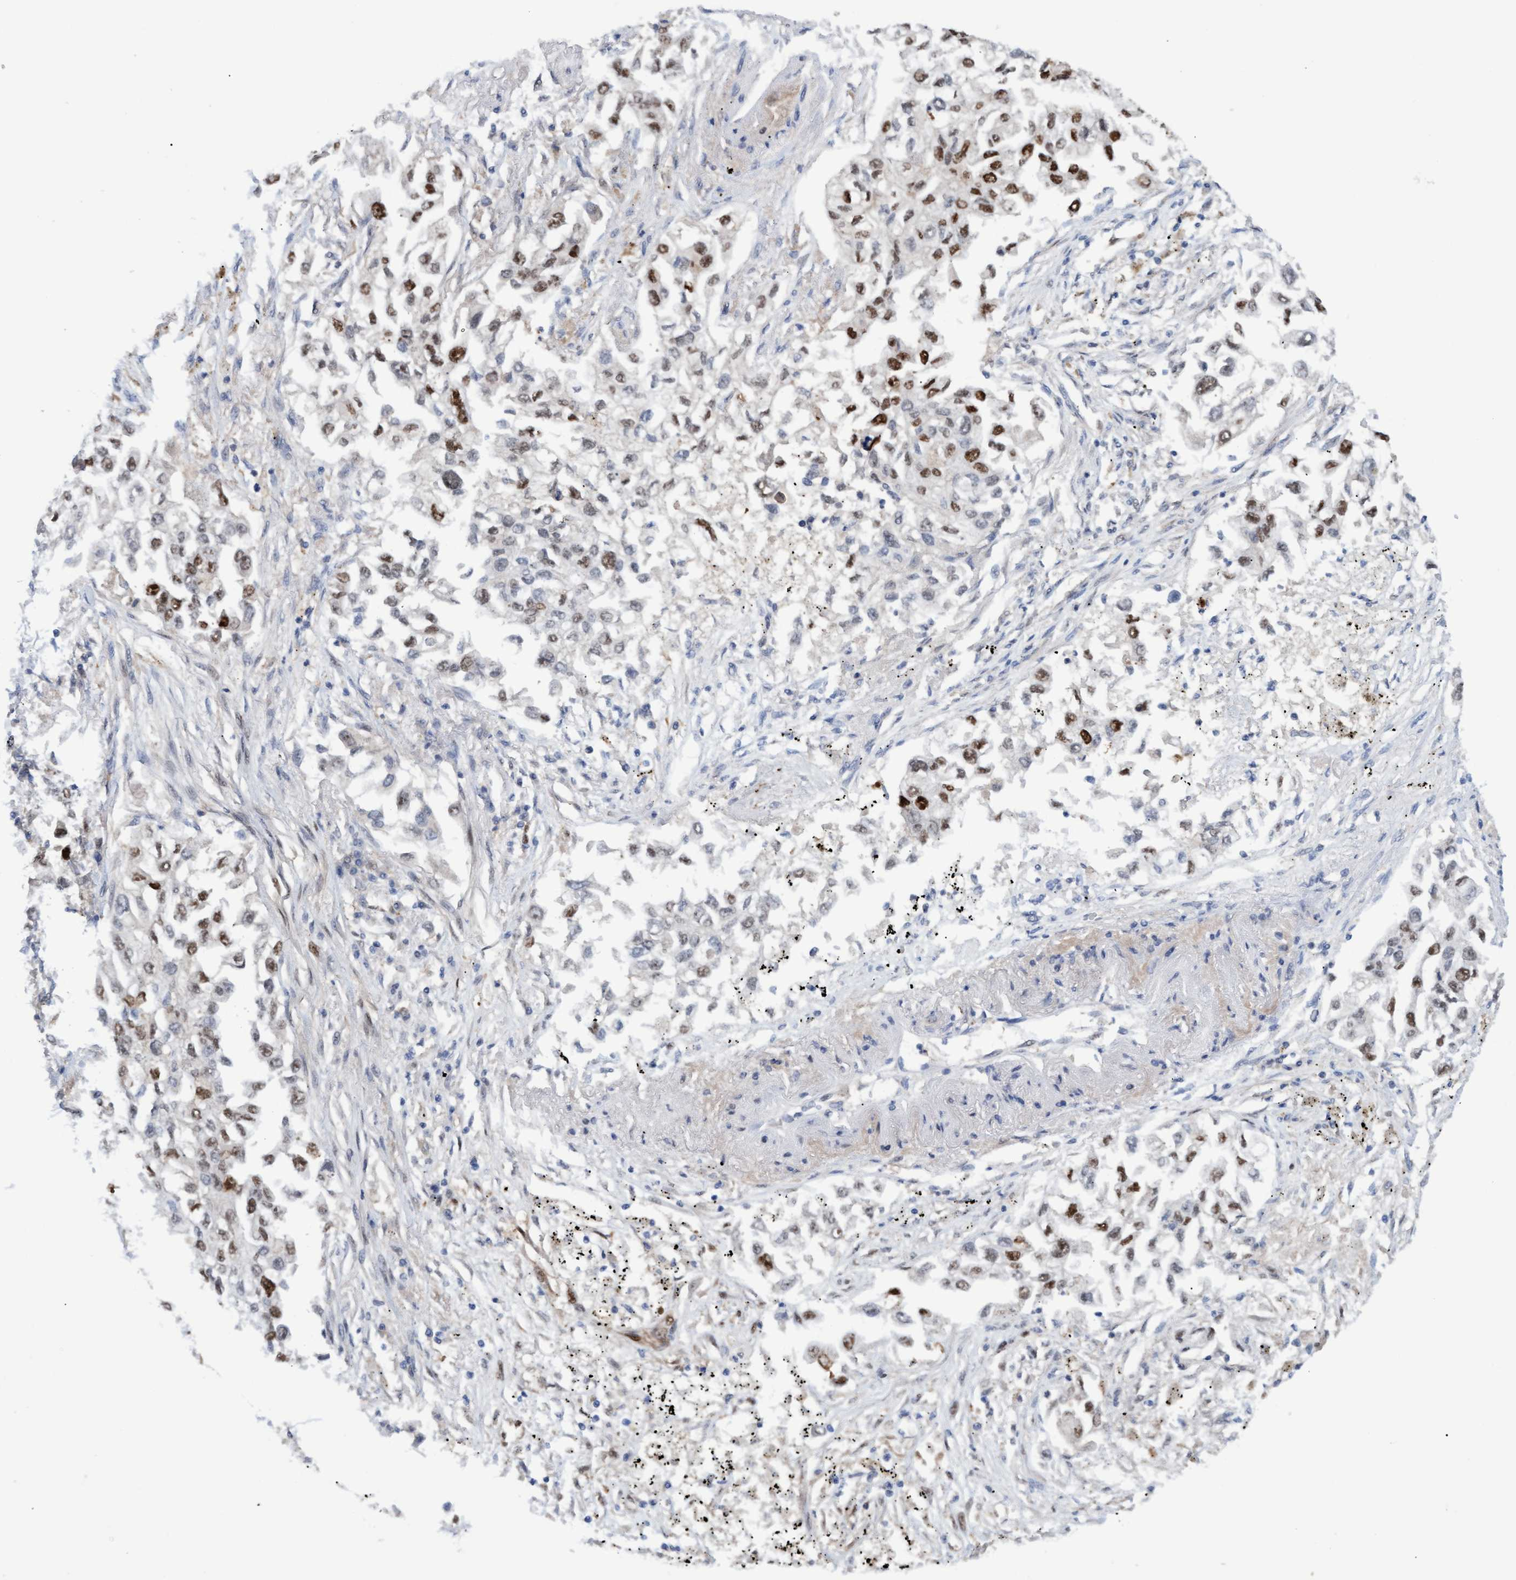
{"staining": {"intensity": "moderate", "quantity": ">75%", "location": "nuclear"}, "tissue": "lung cancer", "cell_type": "Tumor cells", "image_type": "cancer", "snomed": [{"axis": "morphology", "description": "Inflammation, NOS"}, {"axis": "morphology", "description": "Adenocarcinoma, NOS"}, {"axis": "topography", "description": "Lung"}], "caption": "Immunohistochemistry (DAB) staining of human lung adenocarcinoma displays moderate nuclear protein expression in about >75% of tumor cells.", "gene": "PINX1", "patient": {"sex": "male", "age": 63}}